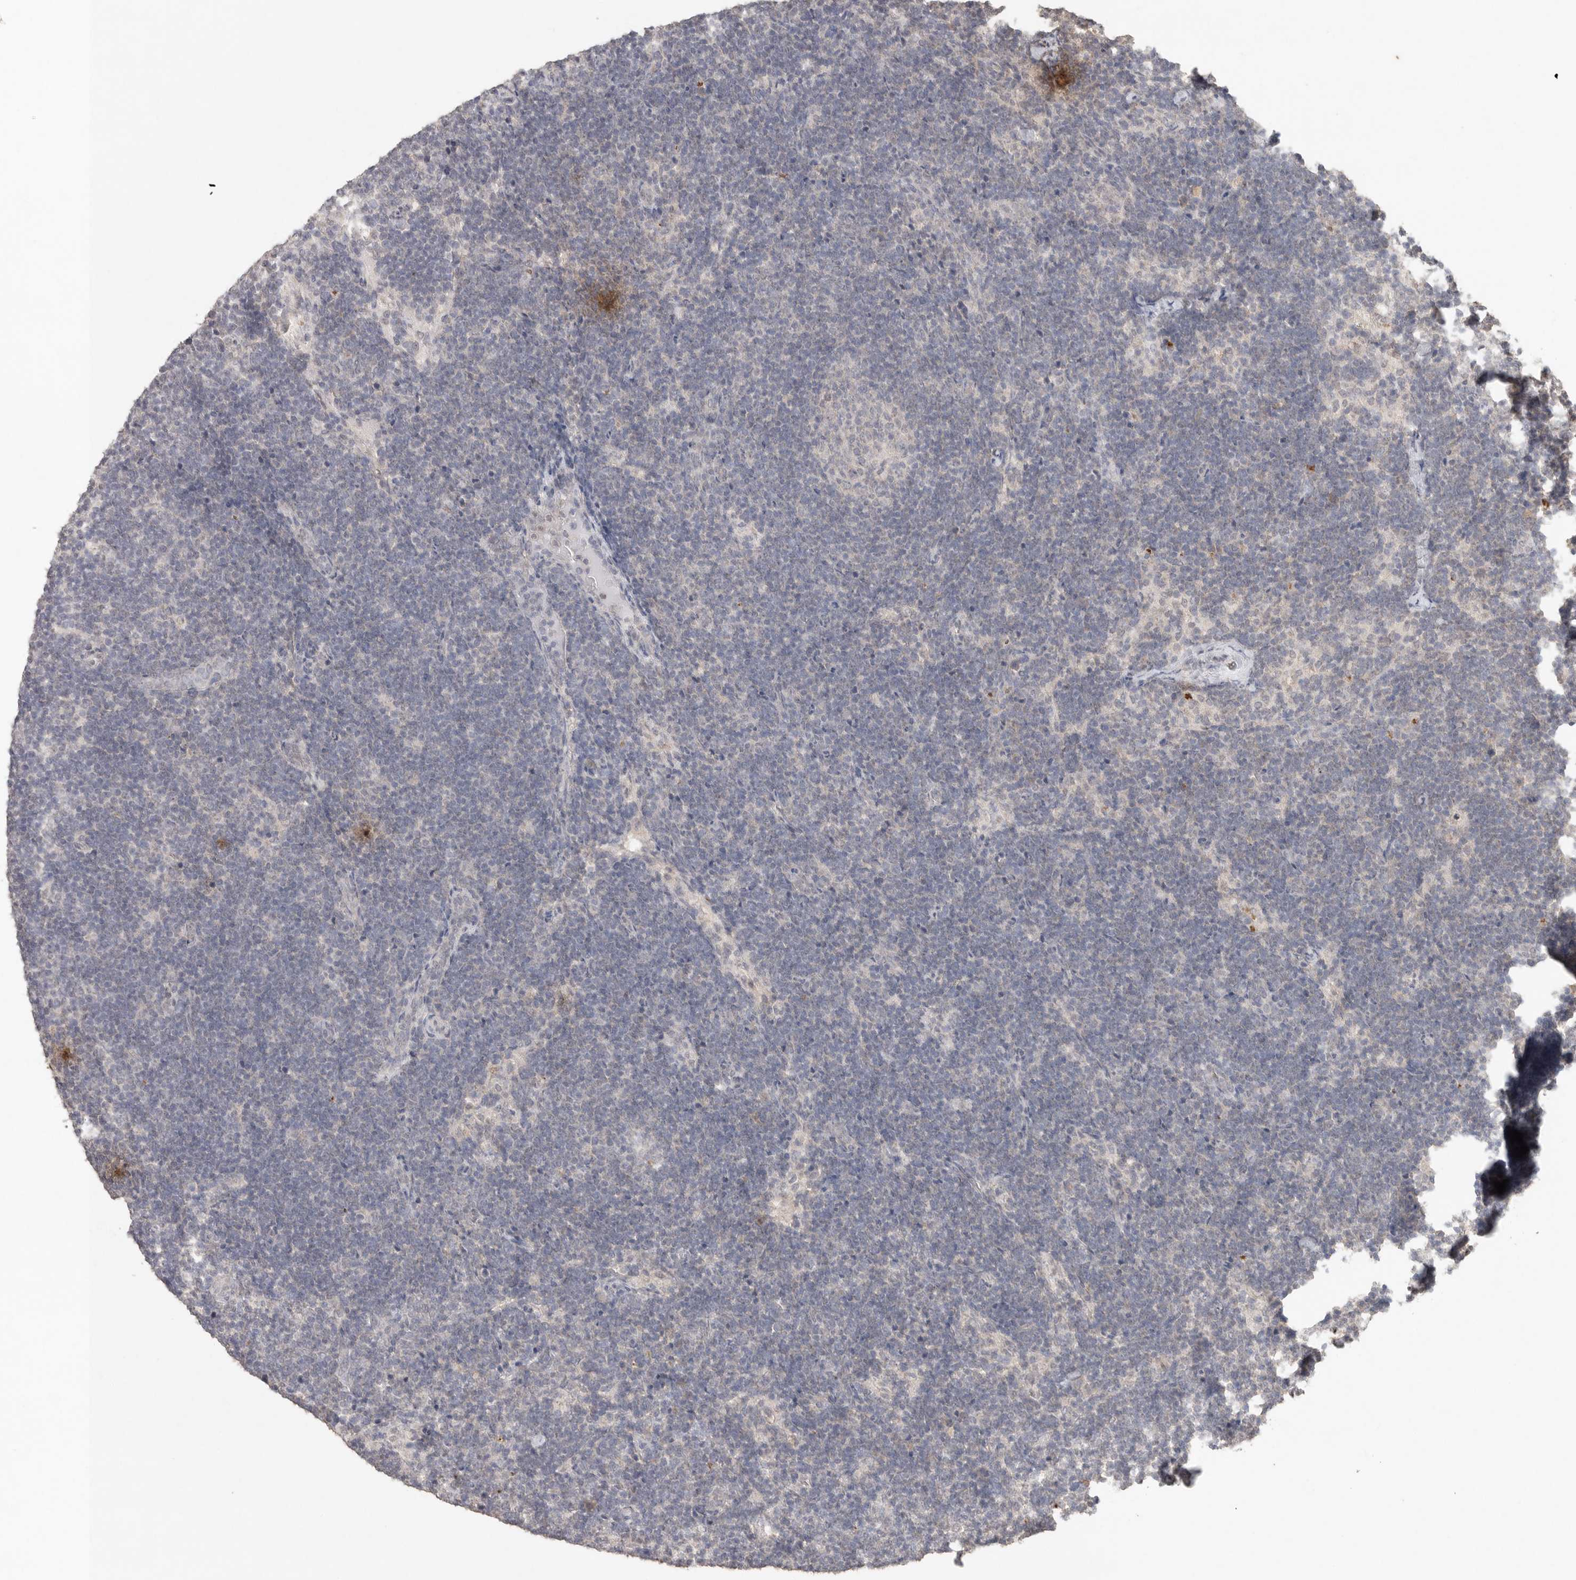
{"staining": {"intensity": "negative", "quantity": "none", "location": "none"}, "tissue": "lymph node", "cell_type": "Germinal center cells", "image_type": "normal", "snomed": [{"axis": "morphology", "description": "Normal tissue, NOS"}, {"axis": "topography", "description": "Lymph node"}], "caption": "An immunohistochemistry (IHC) photomicrograph of normal lymph node is shown. There is no staining in germinal center cells of lymph node. (Brightfield microscopy of DAB (3,3'-diaminobenzidine) immunohistochemistry (IHC) at high magnification).", "gene": "KLK5", "patient": {"sex": "female", "age": 22}}